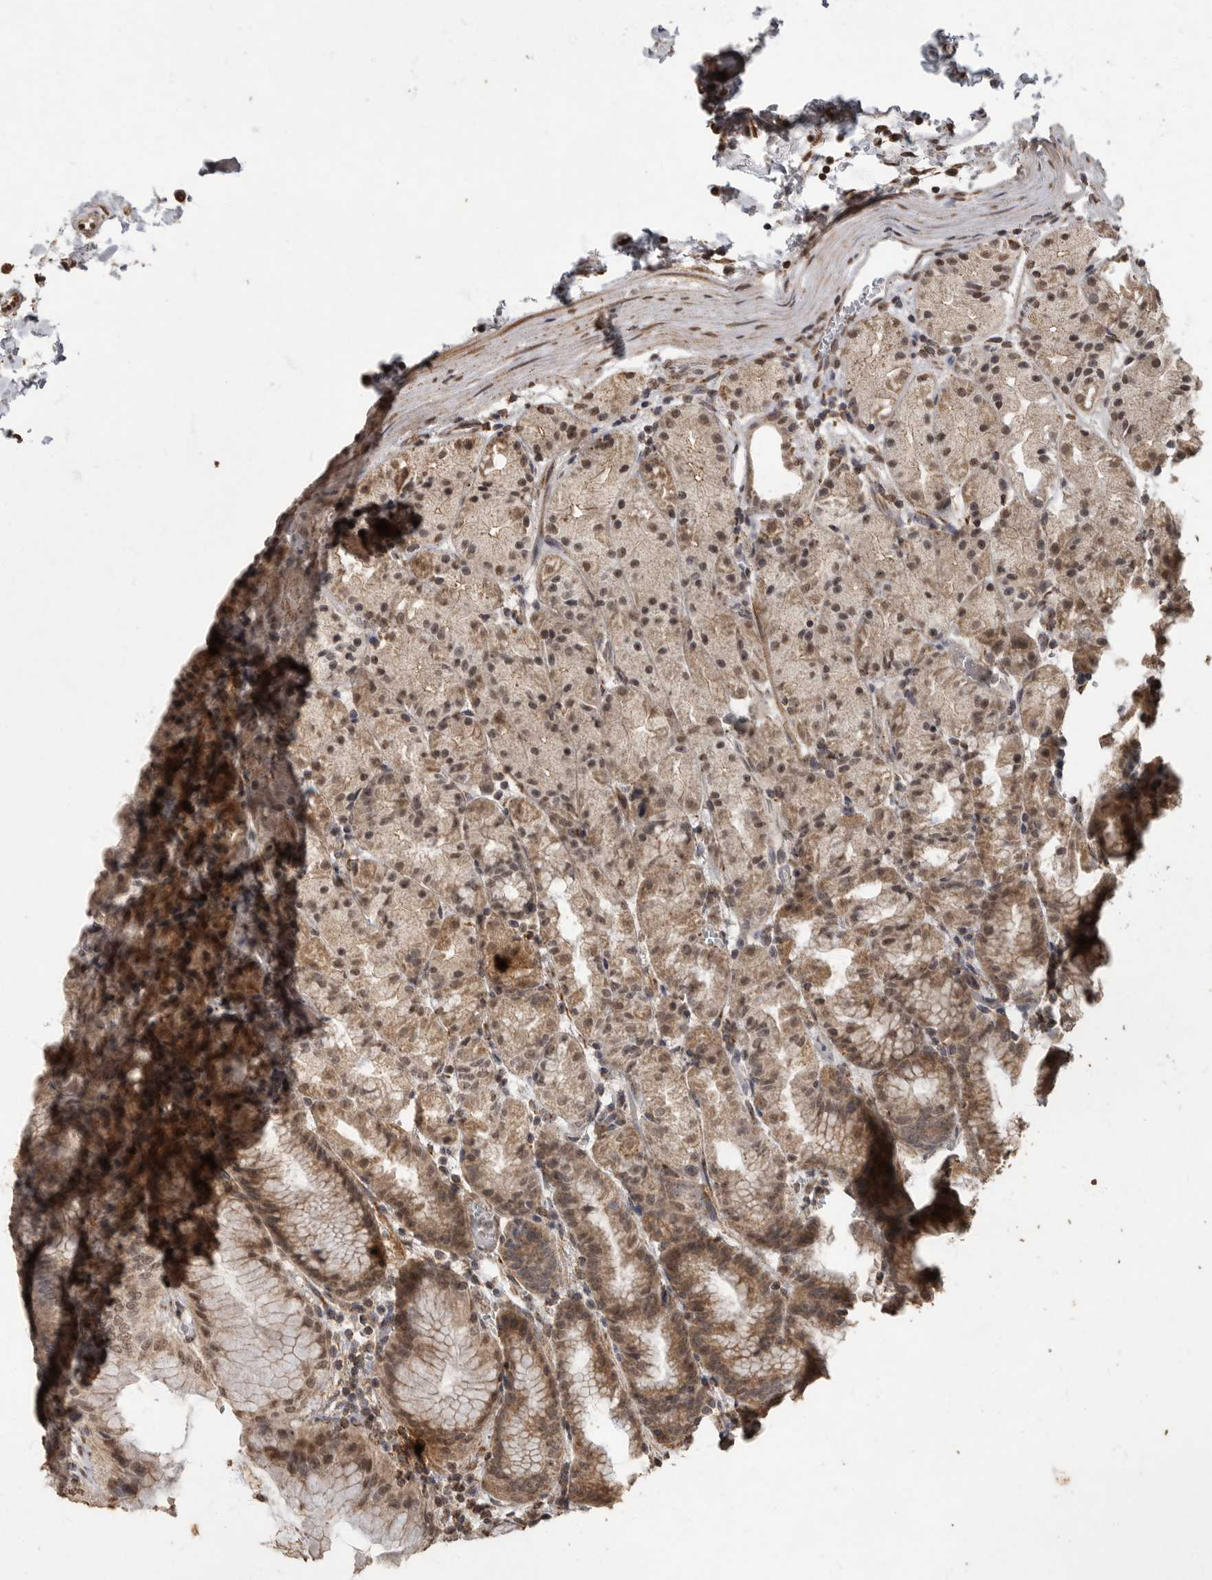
{"staining": {"intensity": "strong", "quantity": ">75%", "location": "cytoplasmic/membranous,nuclear"}, "tissue": "stomach", "cell_type": "Glandular cells", "image_type": "normal", "snomed": [{"axis": "morphology", "description": "Normal tissue, NOS"}, {"axis": "topography", "description": "Stomach, upper"}], "caption": "Immunohistochemistry staining of unremarkable stomach, which reveals high levels of strong cytoplasmic/membranous,nuclear expression in approximately >75% of glandular cells indicating strong cytoplasmic/membranous,nuclear protein positivity. The staining was performed using DAB (brown) for protein detection and nuclei were counterstained in hematoxylin (blue).", "gene": "MAFG", "patient": {"sex": "male", "age": 48}}